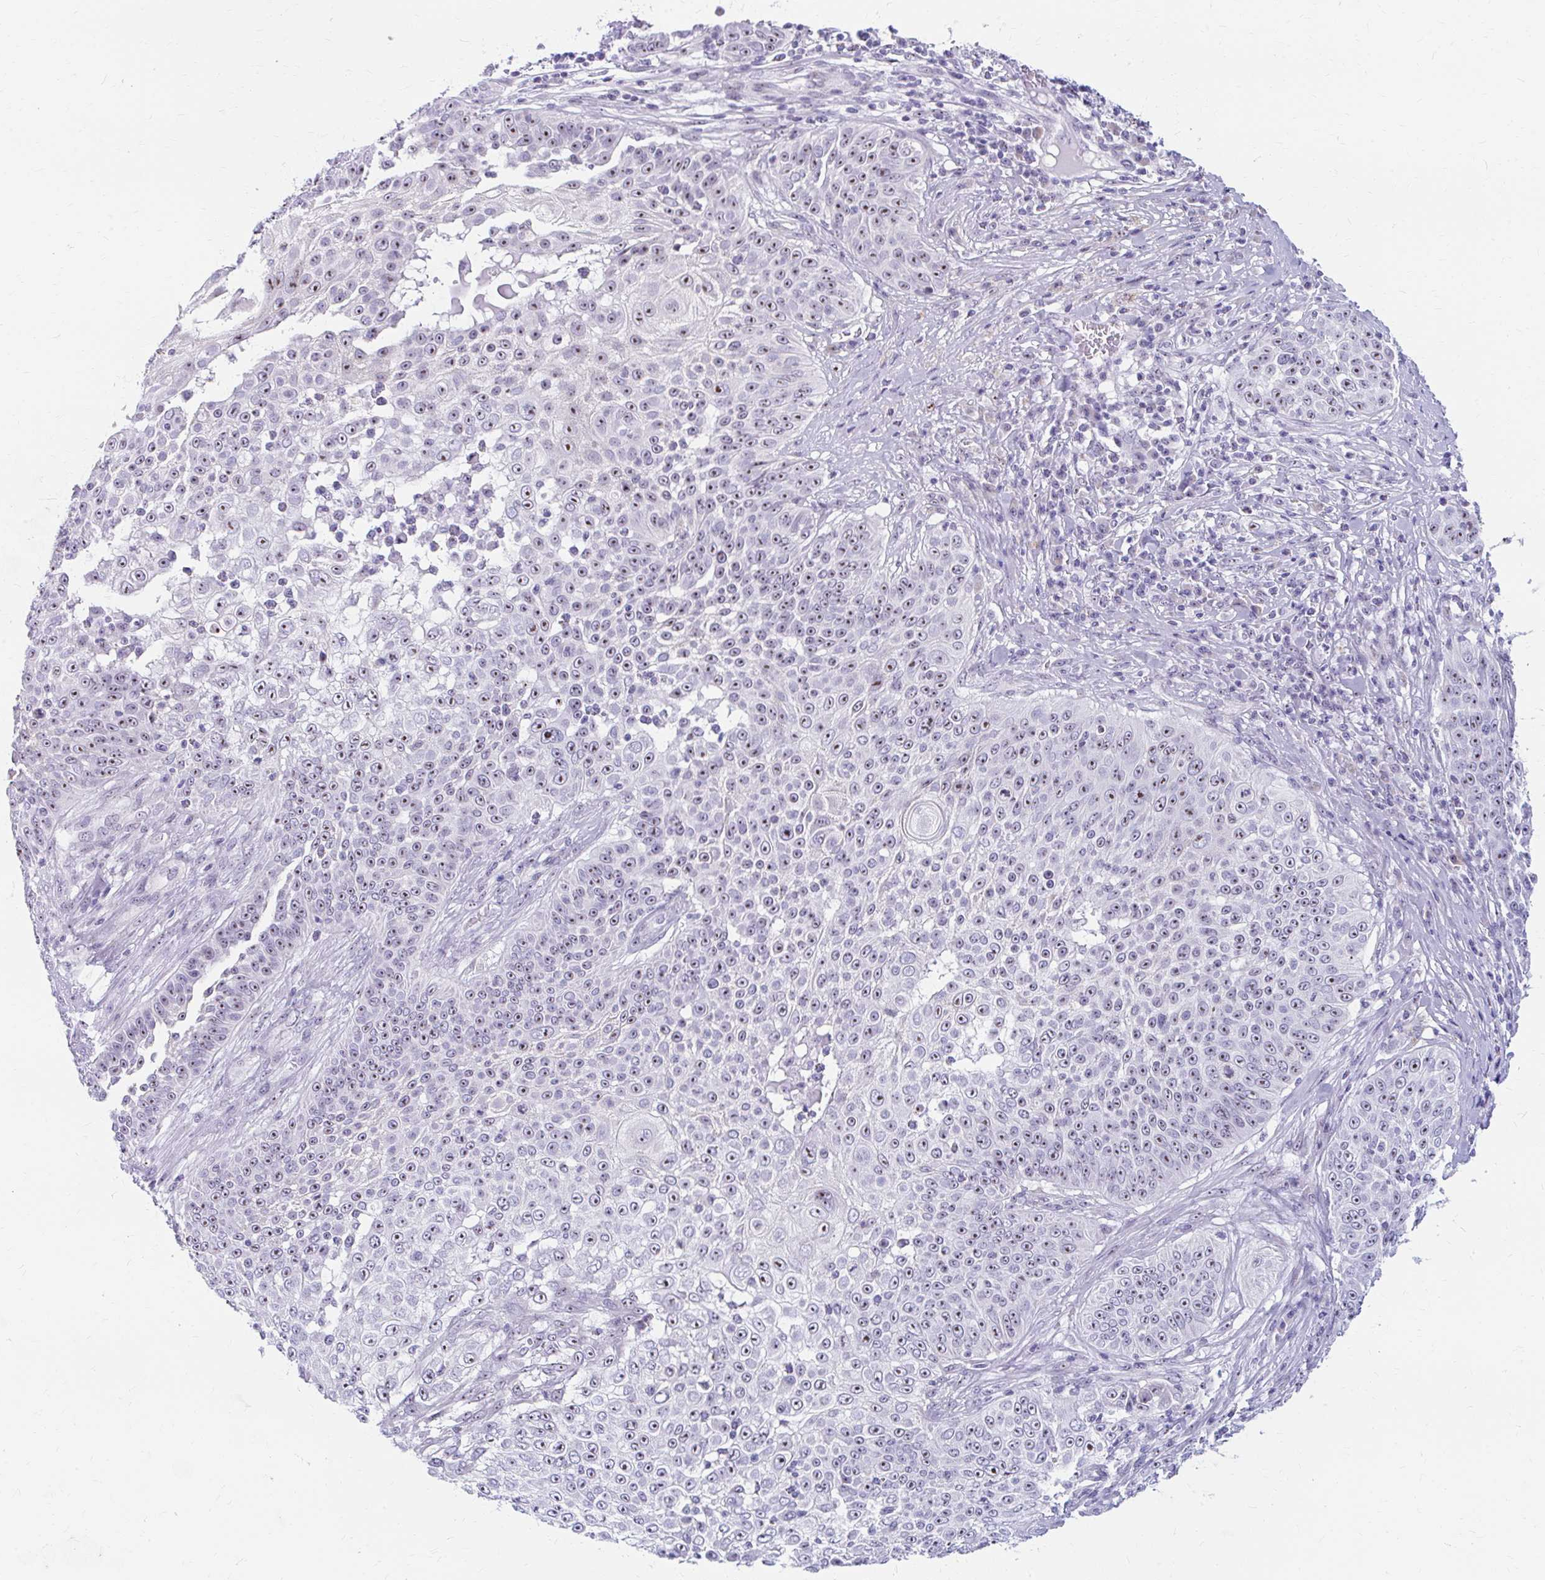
{"staining": {"intensity": "moderate", "quantity": ">75%", "location": "nuclear"}, "tissue": "skin cancer", "cell_type": "Tumor cells", "image_type": "cancer", "snomed": [{"axis": "morphology", "description": "Squamous cell carcinoma, NOS"}, {"axis": "topography", "description": "Skin"}], "caption": "A high-resolution image shows immunohistochemistry (IHC) staining of skin cancer (squamous cell carcinoma), which reveals moderate nuclear staining in about >75% of tumor cells.", "gene": "FTSJ3", "patient": {"sex": "male", "age": 24}}